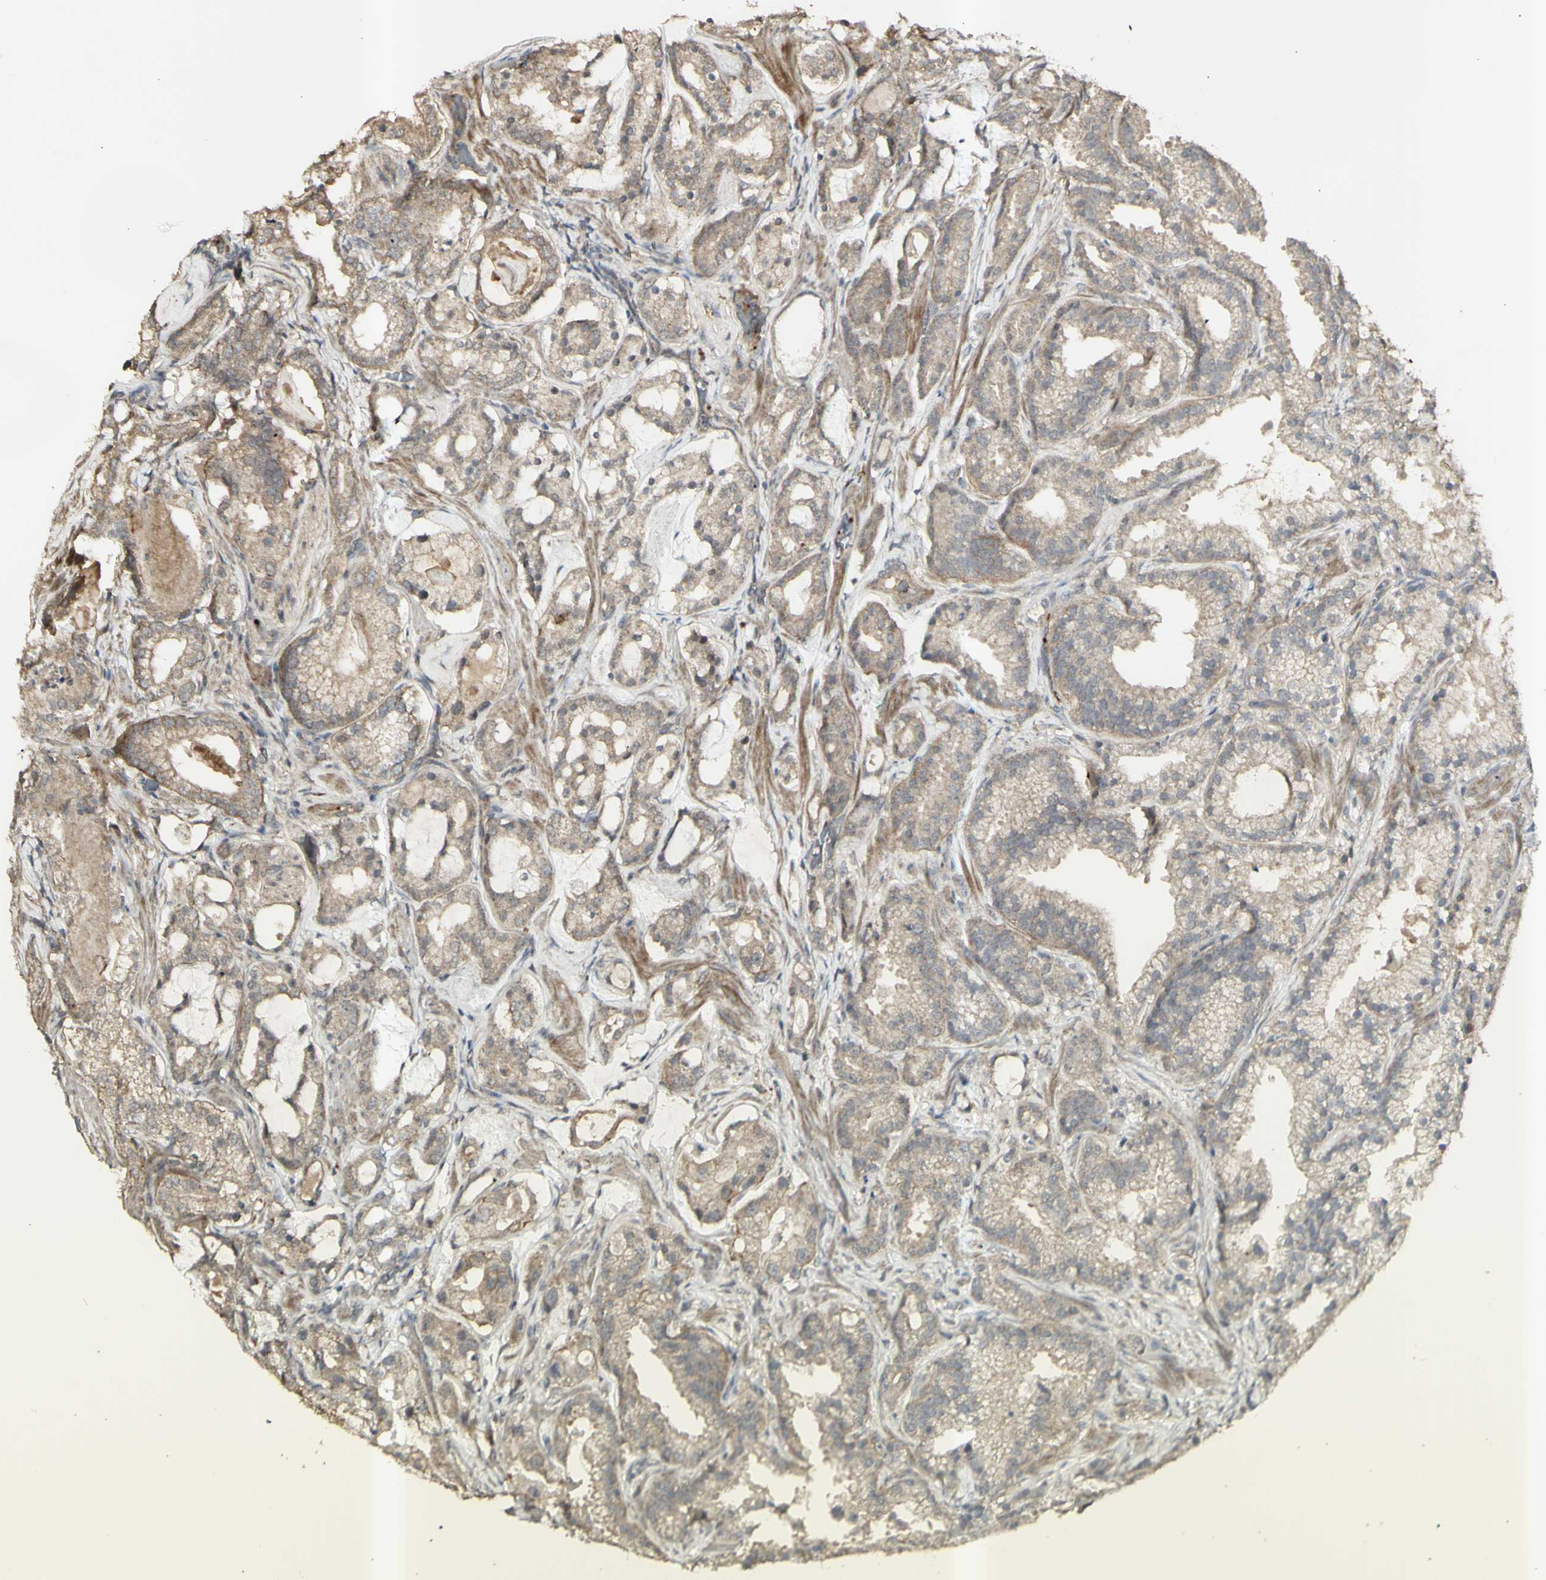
{"staining": {"intensity": "weak", "quantity": ">75%", "location": "cytoplasmic/membranous"}, "tissue": "prostate cancer", "cell_type": "Tumor cells", "image_type": "cancer", "snomed": [{"axis": "morphology", "description": "Adenocarcinoma, Low grade"}, {"axis": "topography", "description": "Prostate"}], "caption": "Brown immunohistochemical staining in prostate cancer (adenocarcinoma (low-grade)) displays weak cytoplasmic/membranous positivity in approximately >75% of tumor cells. The protein of interest is stained brown, and the nuclei are stained in blue (DAB (3,3'-diaminobenzidine) IHC with brightfield microscopy, high magnification).", "gene": "ALOX12", "patient": {"sex": "male", "age": 59}}